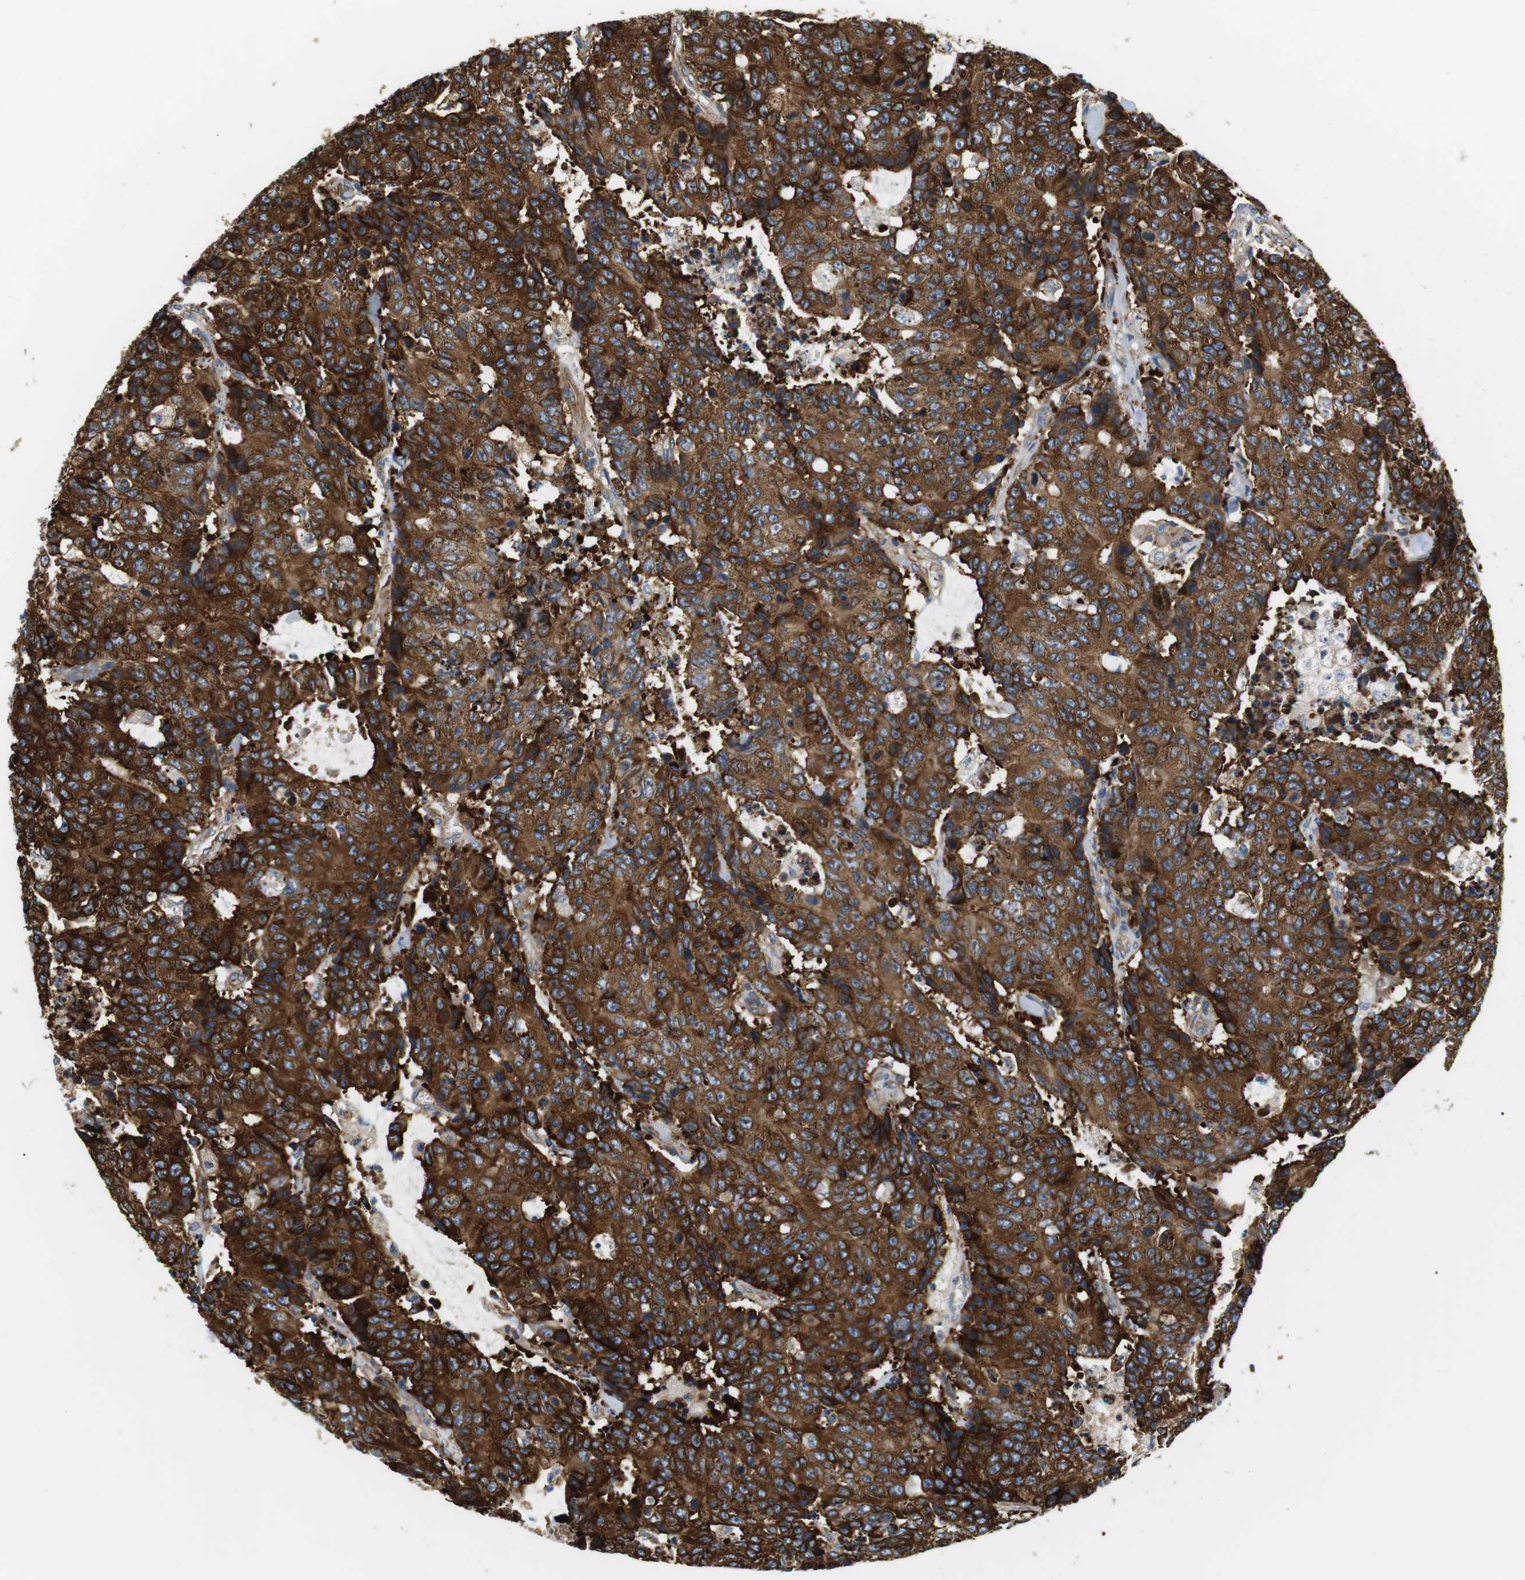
{"staining": {"intensity": "strong", "quantity": ">75%", "location": "cytoplasmic/membranous"}, "tissue": "colorectal cancer", "cell_type": "Tumor cells", "image_type": "cancer", "snomed": [{"axis": "morphology", "description": "Adenocarcinoma, NOS"}, {"axis": "topography", "description": "Colon"}], "caption": "This image reveals IHC staining of colorectal adenocarcinoma, with high strong cytoplasmic/membranous staining in approximately >75% of tumor cells.", "gene": "TMEM200A", "patient": {"sex": "female", "age": 86}}